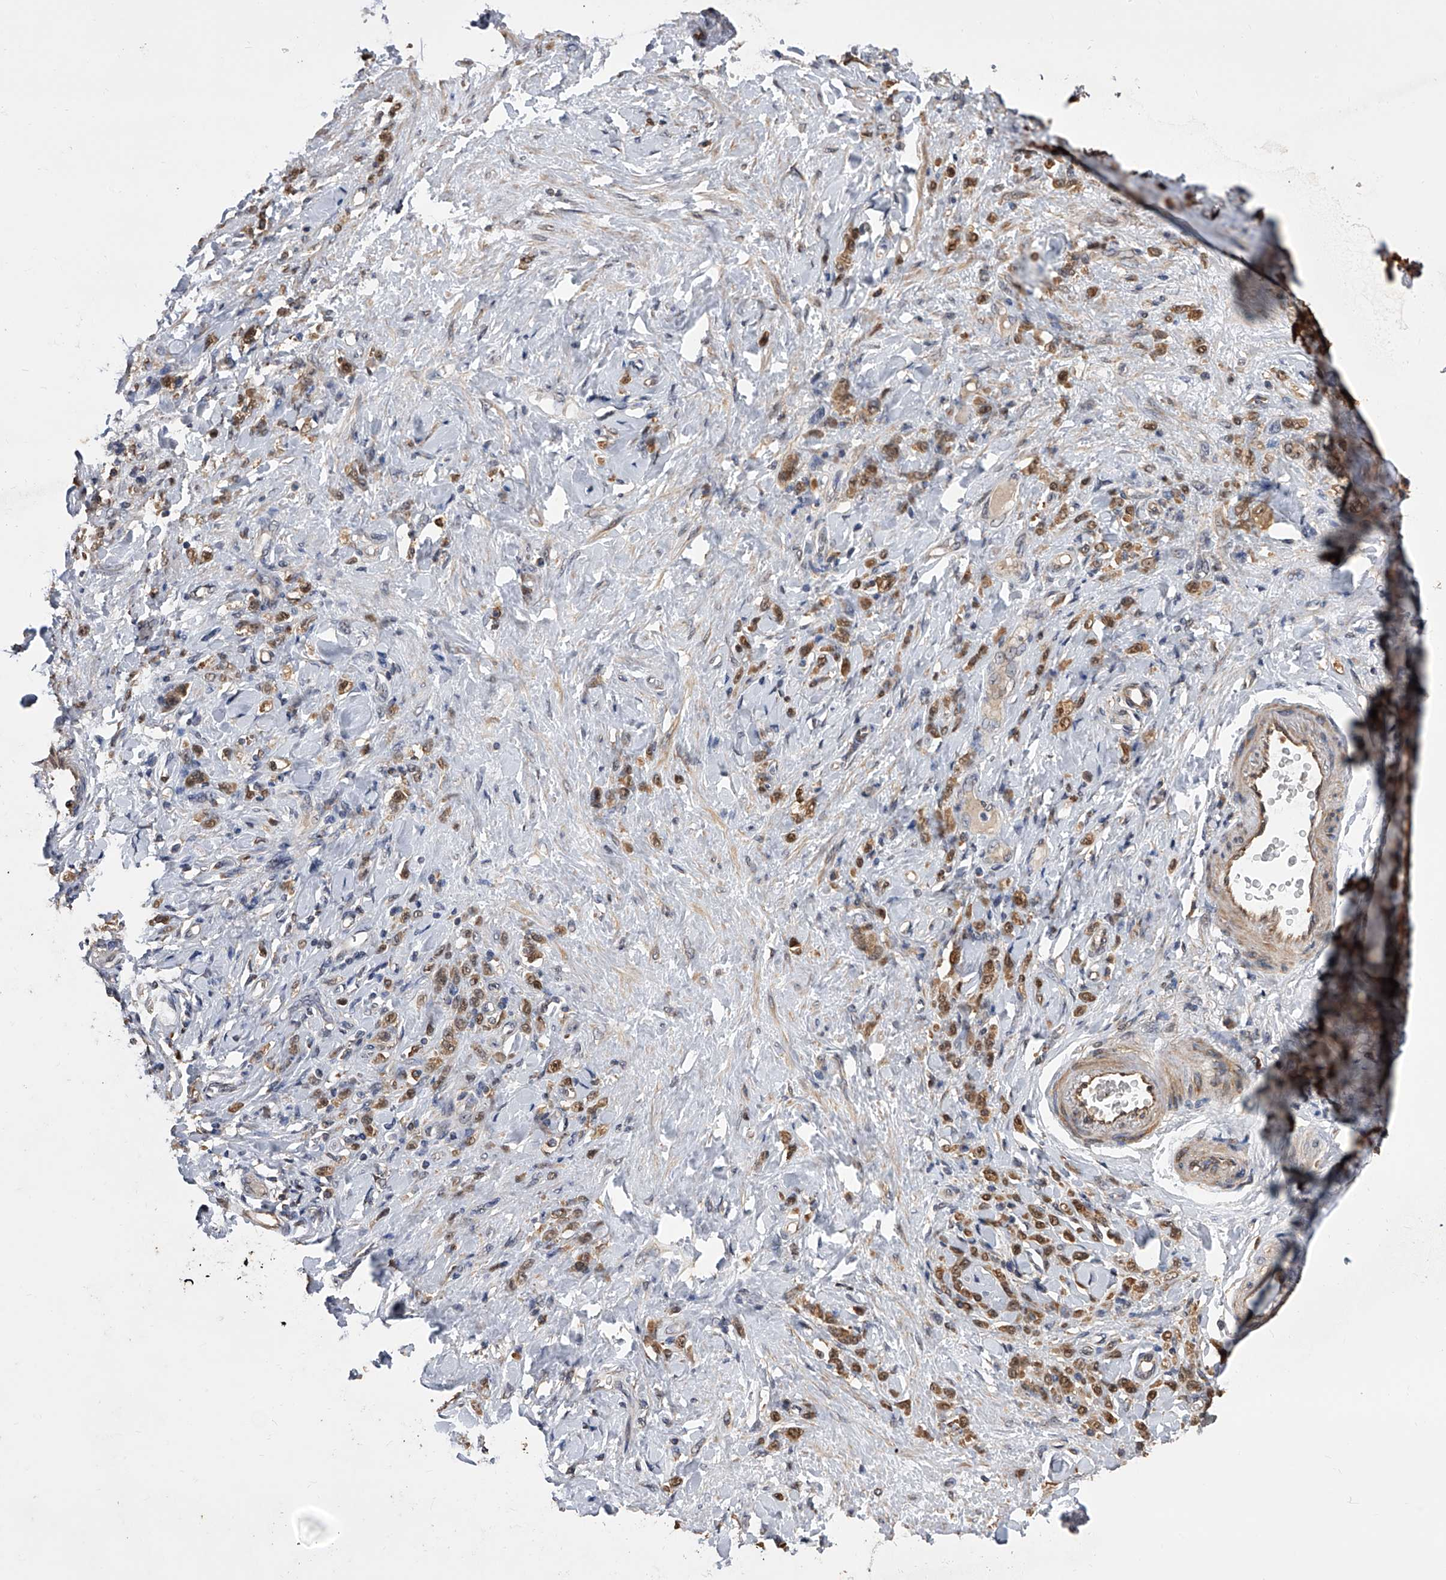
{"staining": {"intensity": "moderate", "quantity": ">75%", "location": "cytoplasmic/membranous"}, "tissue": "stomach cancer", "cell_type": "Tumor cells", "image_type": "cancer", "snomed": [{"axis": "morphology", "description": "Normal tissue, NOS"}, {"axis": "morphology", "description": "Adenocarcinoma, NOS"}, {"axis": "topography", "description": "Stomach"}], "caption": "This histopathology image exhibits stomach adenocarcinoma stained with immunohistochemistry (IHC) to label a protein in brown. The cytoplasmic/membranous of tumor cells show moderate positivity for the protein. Nuclei are counter-stained blue.", "gene": "GMDS", "patient": {"sex": "male", "age": 82}}